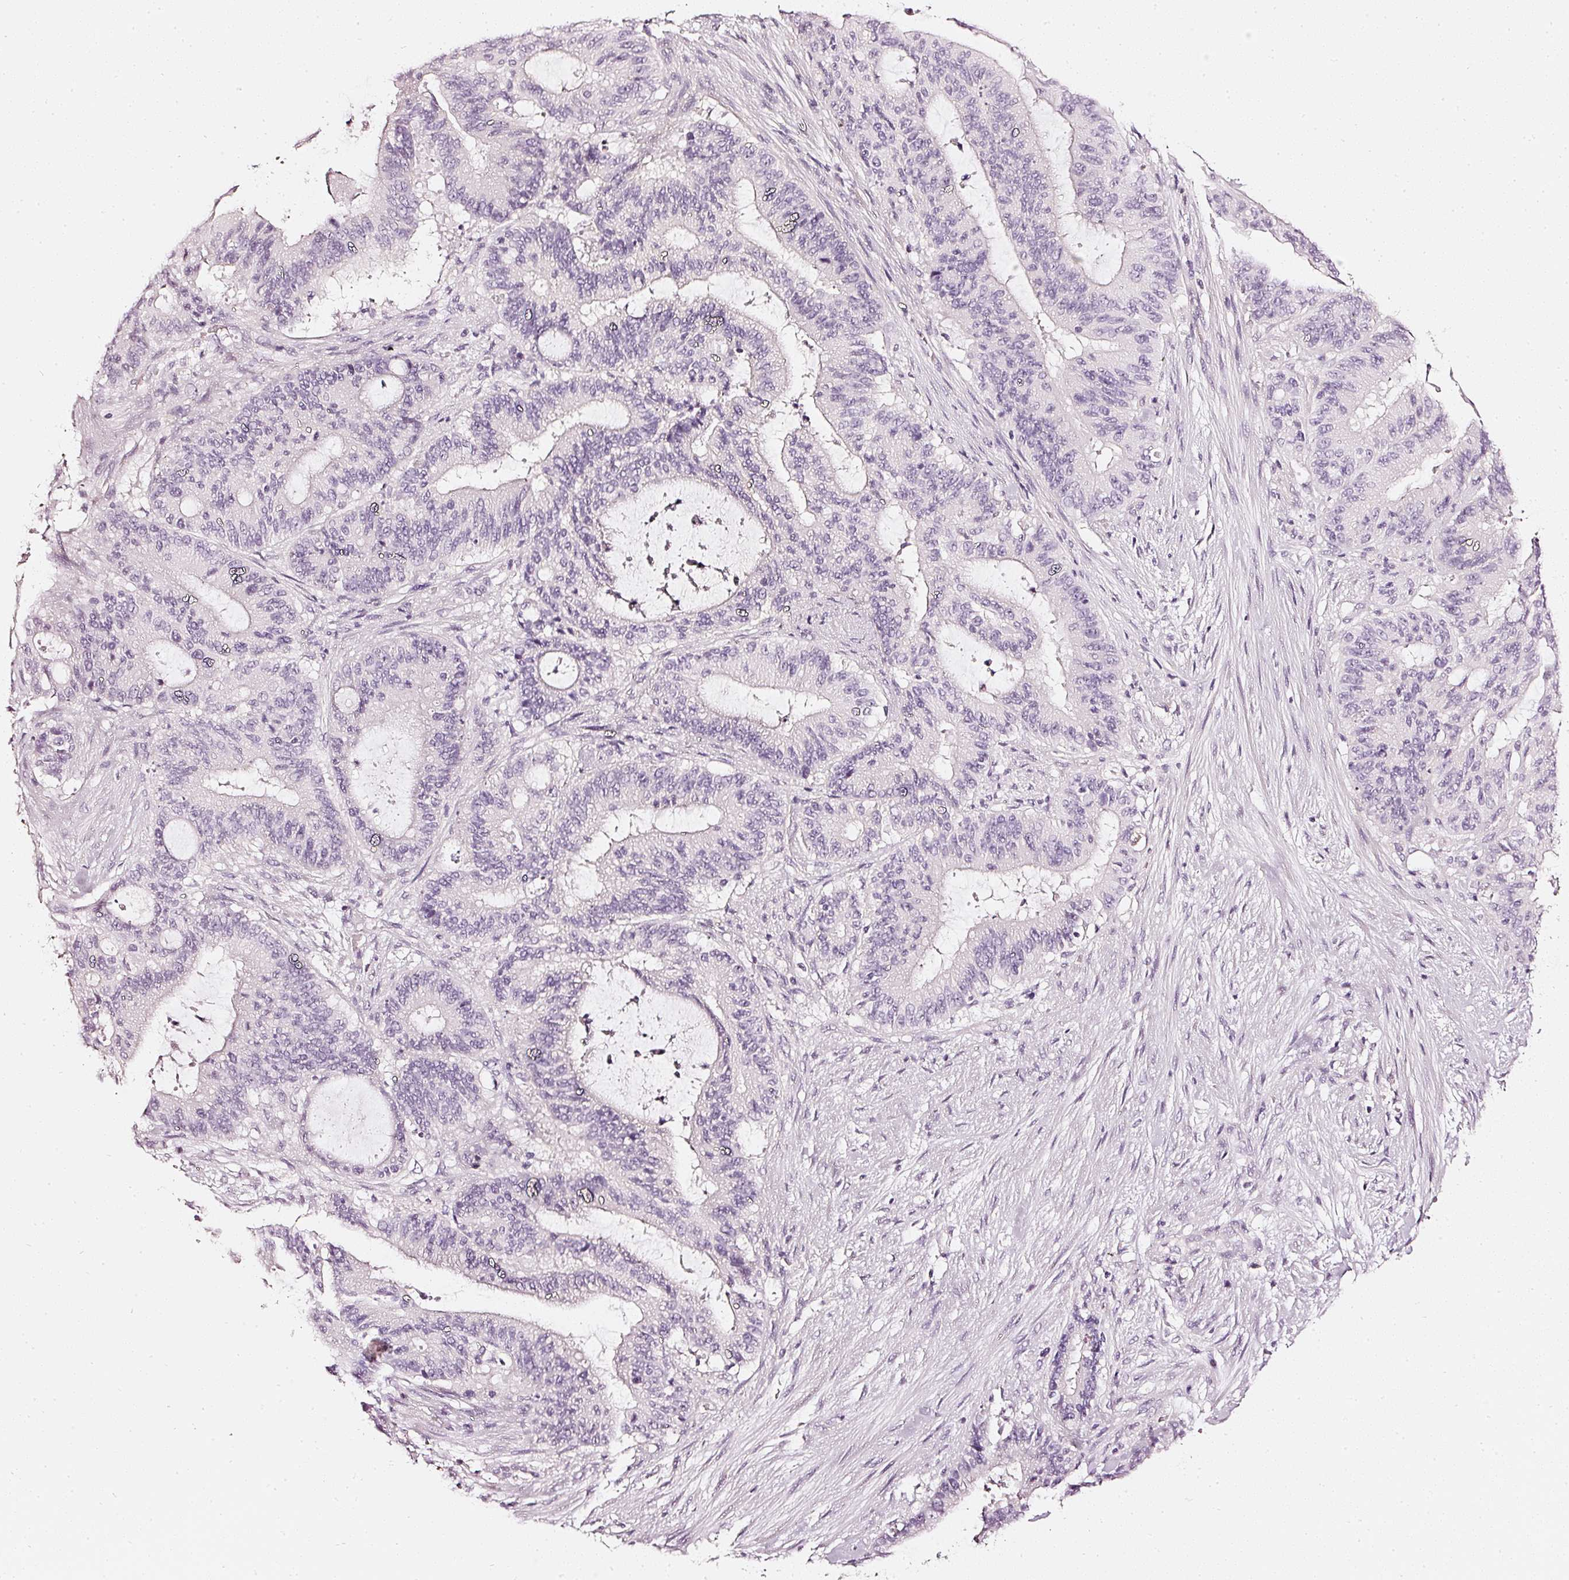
{"staining": {"intensity": "negative", "quantity": "none", "location": "none"}, "tissue": "liver cancer", "cell_type": "Tumor cells", "image_type": "cancer", "snomed": [{"axis": "morphology", "description": "Normal tissue, NOS"}, {"axis": "morphology", "description": "Cholangiocarcinoma"}, {"axis": "topography", "description": "Liver"}, {"axis": "topography", "description": "Peripheral nerve tissue"}], "caption": "DAB (3,3'-diaminobenzidine) immunohistochemical staining of cholangiocarcinoma (liver) reveals no significant expression in tumor cells. Brightfield microscopy of immunohistochemistry stained with DAB (brown) and hematoxylin (blue), captured at high magnification.", "gene": "CNP", "patient": {"sex": "female", "age": 73}}